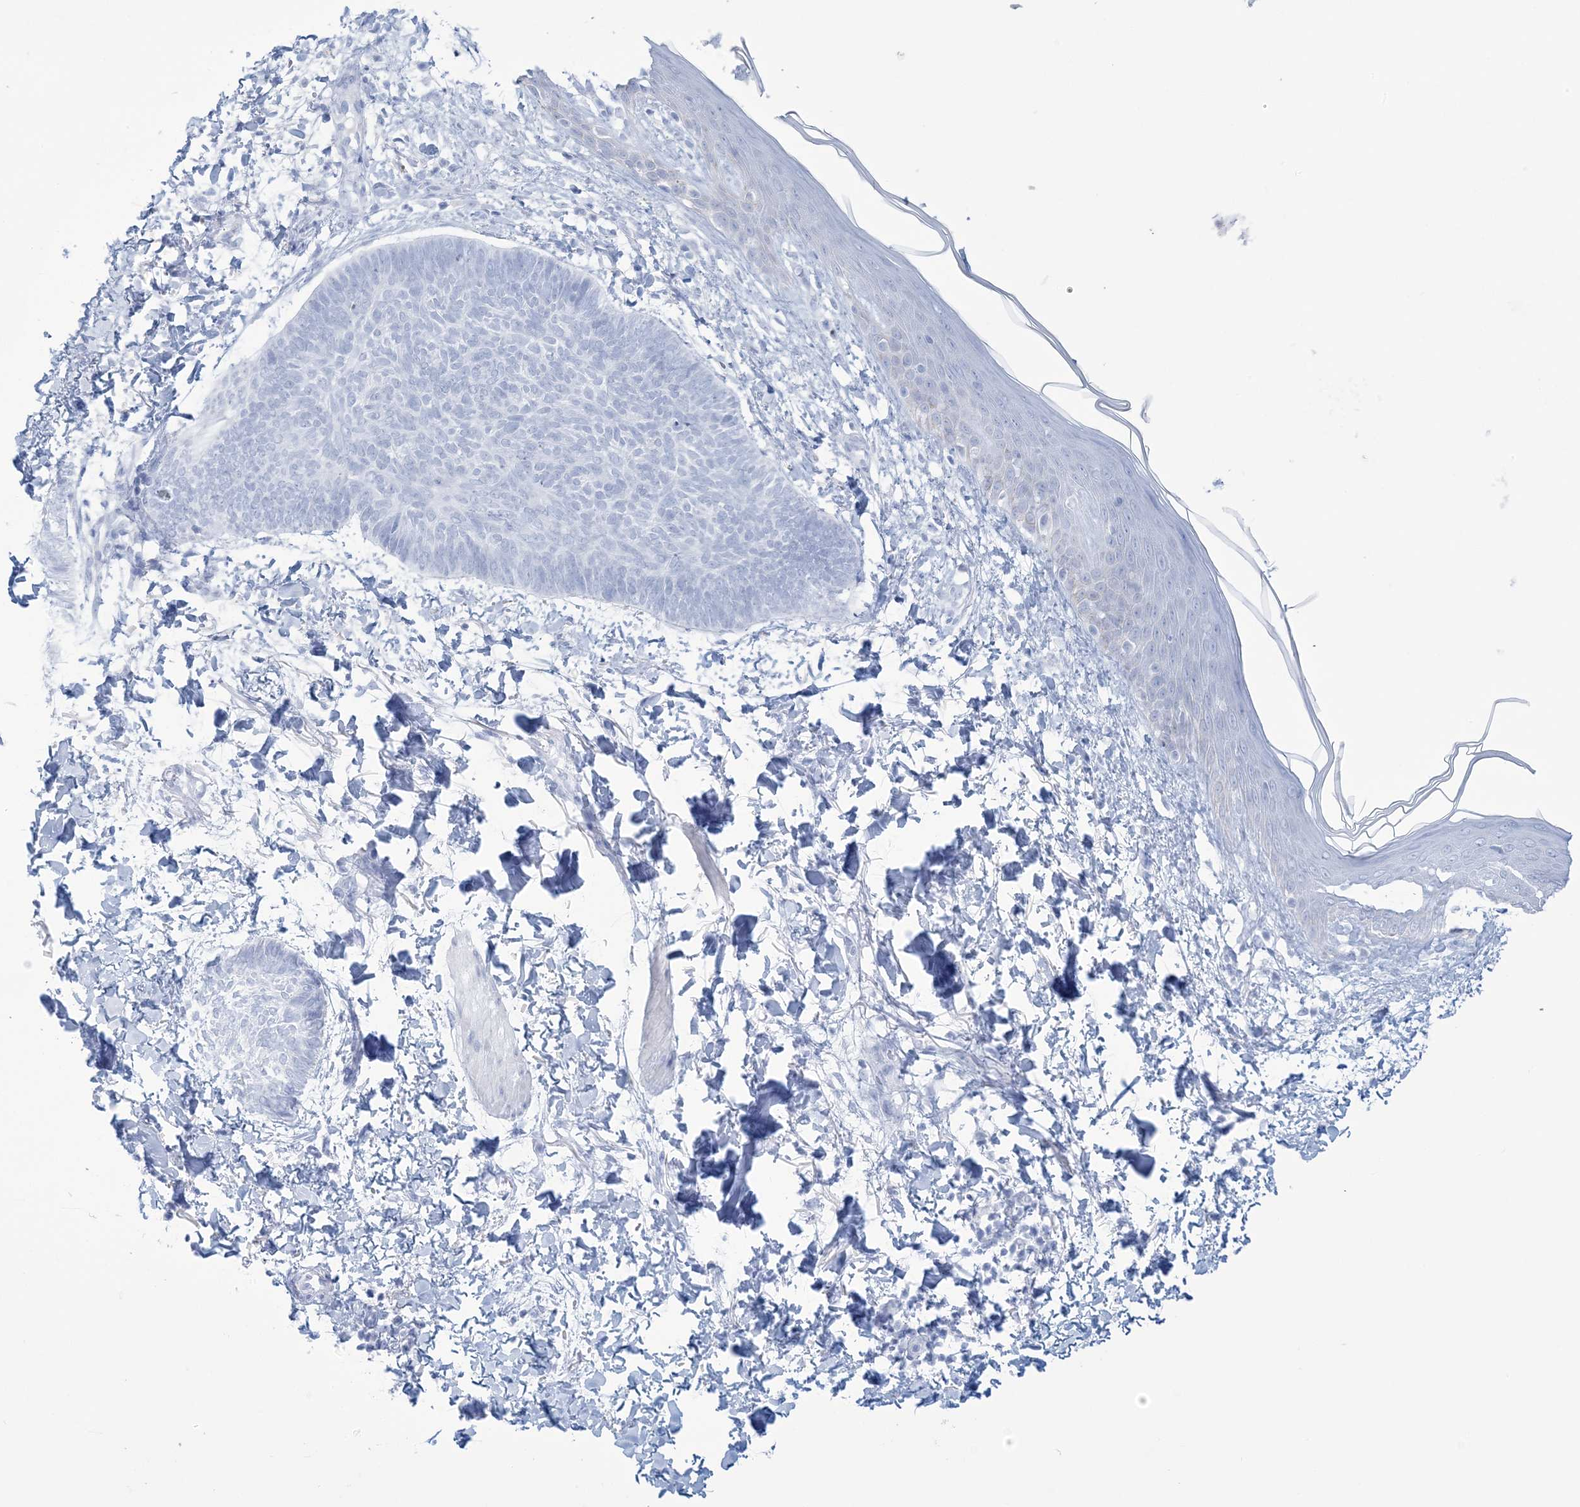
{"staining": {"intensity": "negative", "quantity": "none", "location": "none"}, "tissue": "skin cancer", "cell_type": "Tumor cells", "image_type": "cancer", "snomed": [{"axis": "morphology", "description": "Normal tissue, NOS"}, {"axis": "morphology", "description": "Basal cell carcinoma"}, {"axis": "topography", "description": "Skin"}], "caption": "A high-resolution image shows immunohistochemistry staining of skin basal cell carcinoma, which demonstrates no significant positivity in tumor cells. The staining is performed using DAB brown chromogen with nuclei counter-stained in using hematoxylin.", "gene": "AGXT", "patient": {"sex": "male", "age": 50}}